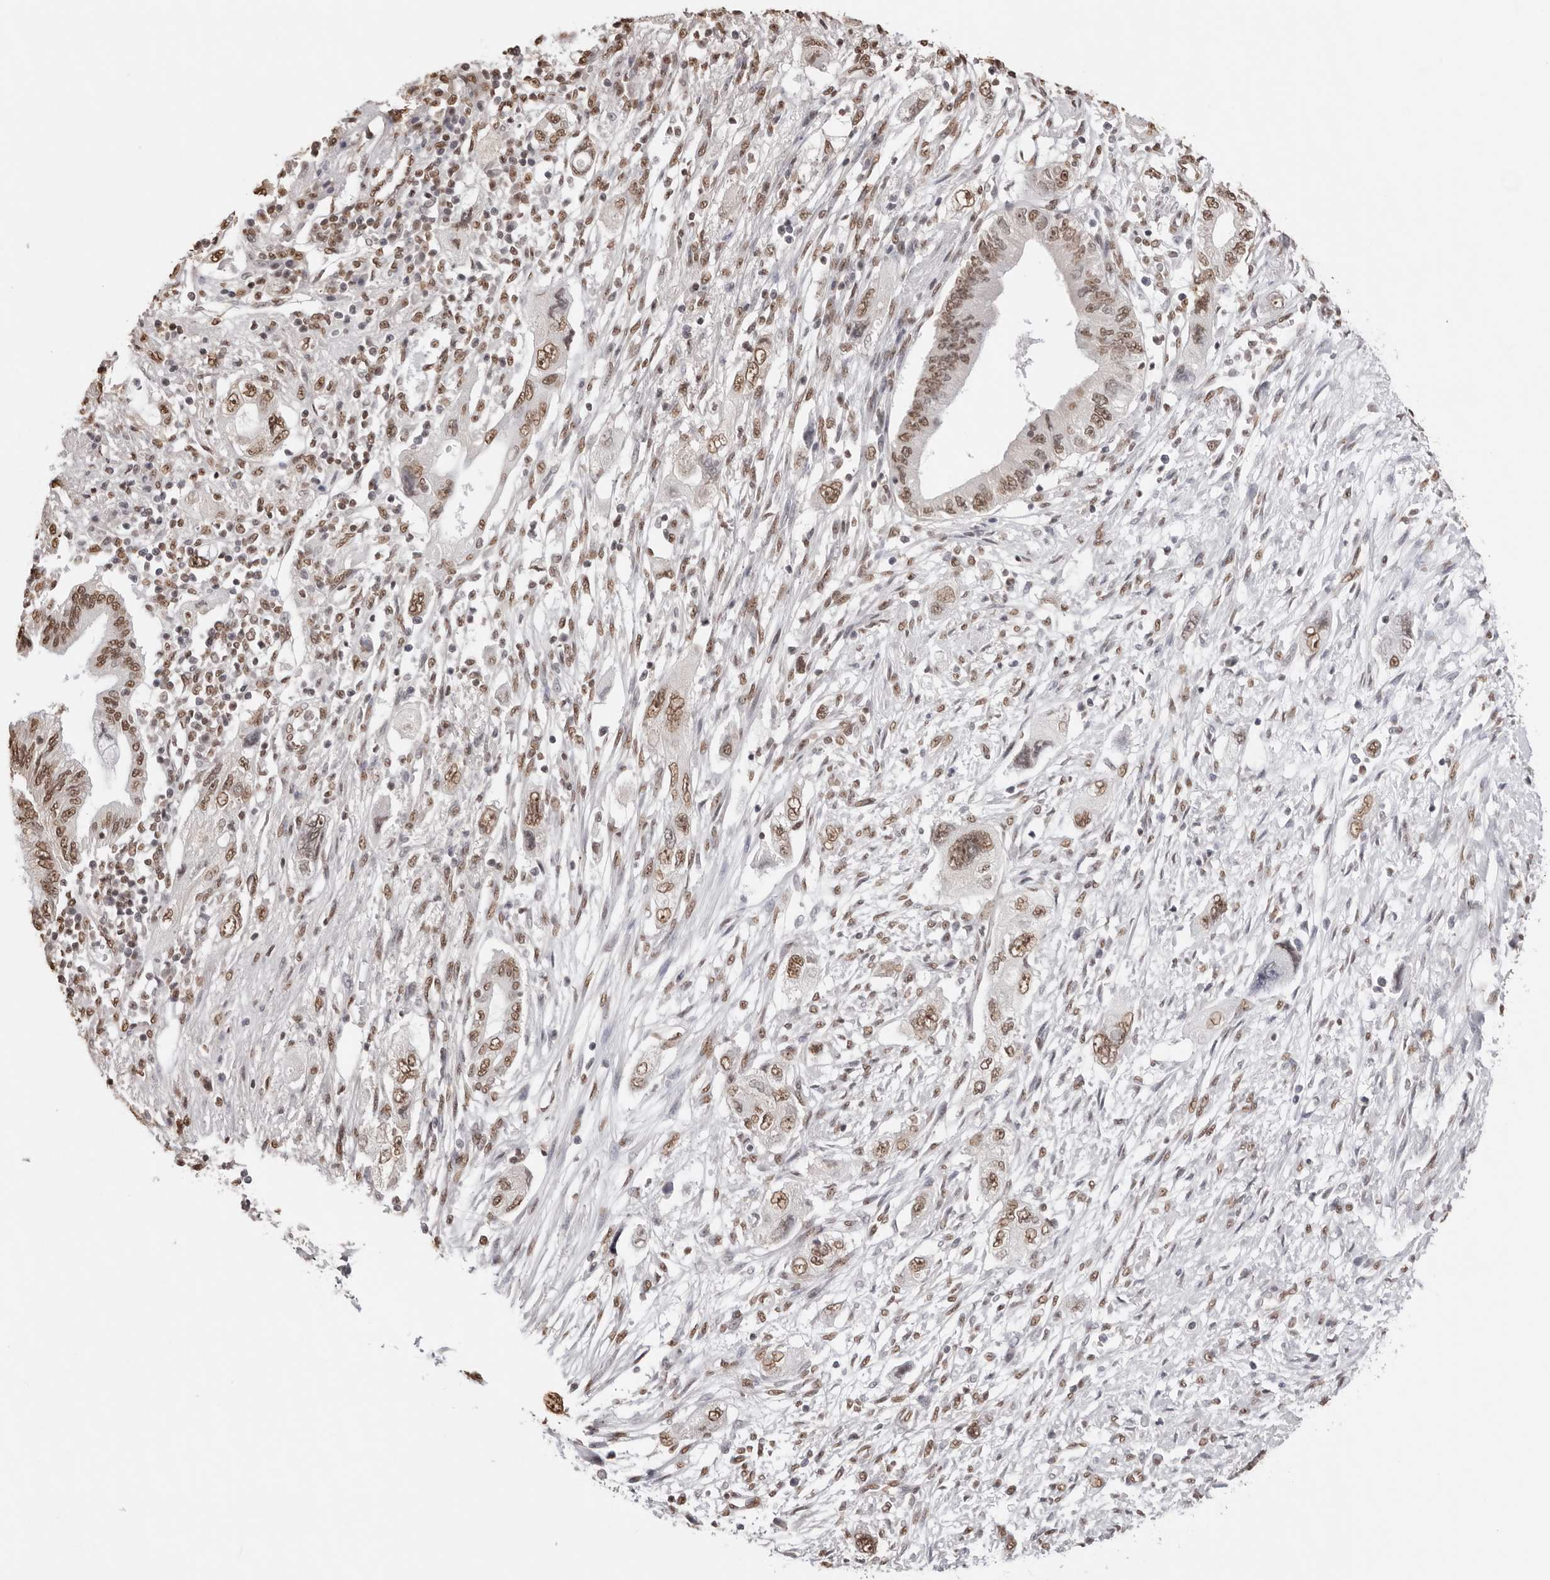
{"staining": {"intensity": "moderate", "quantity": ">75%", "location": "nuclear"}, "tissue": "pancreatic cancer", "cell_type": "Tumor cells", "image_type": "cancer", "snomed": [{"axis": "morphology", "description": "Adenocarcinoma, NOS"}, {"axis": "topography", "description": "Pancreas"}], "caption": "Human adenocarcinoma (pancreatic) stained for a protein (brown) shows moderate nuclear positive positivity in approximately >75% of tumor cells.", "gene": "OLIG3", "patient": {"sex": "female", "age": 73}}